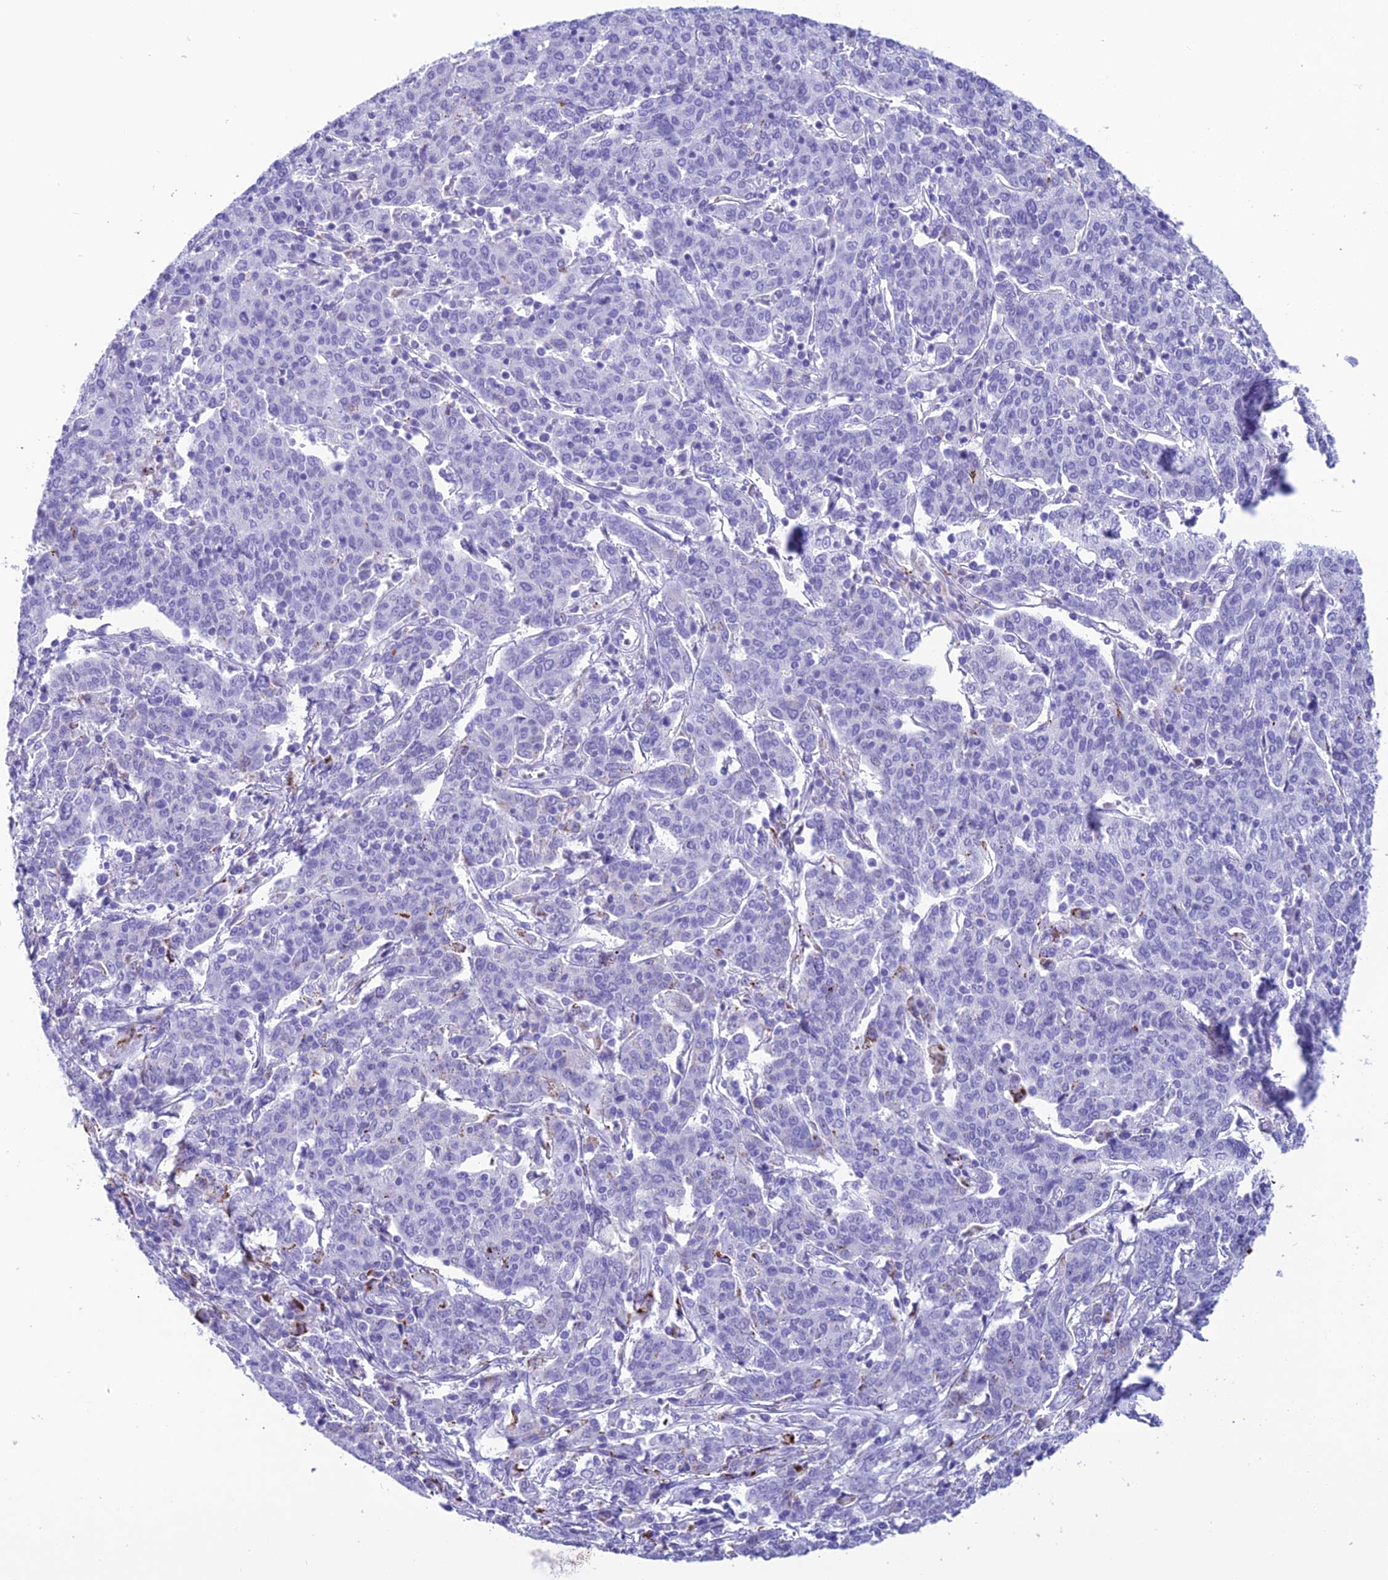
{"staining": {"intensity": "moderate", "quantity": "<25%", "location": "cytoplasmic/membranous"}, "tissue": "cervical cancer", "cell_type": "Tumor cells", "image_type": "cancer", "snomed": [{"axis": "morphology", "description": "Squamous cell carcinoma, NOS"}, {"axis": "topography", "description": "Cervix"}], "caption": "Moderate cytoplasmic/membranous expression is identified in about <25% of tumor cells in cervical cancer (squamous cell carcinoma).", "gene": "TRAM1L1", "patient": {"sex": "female", "age": 67}}